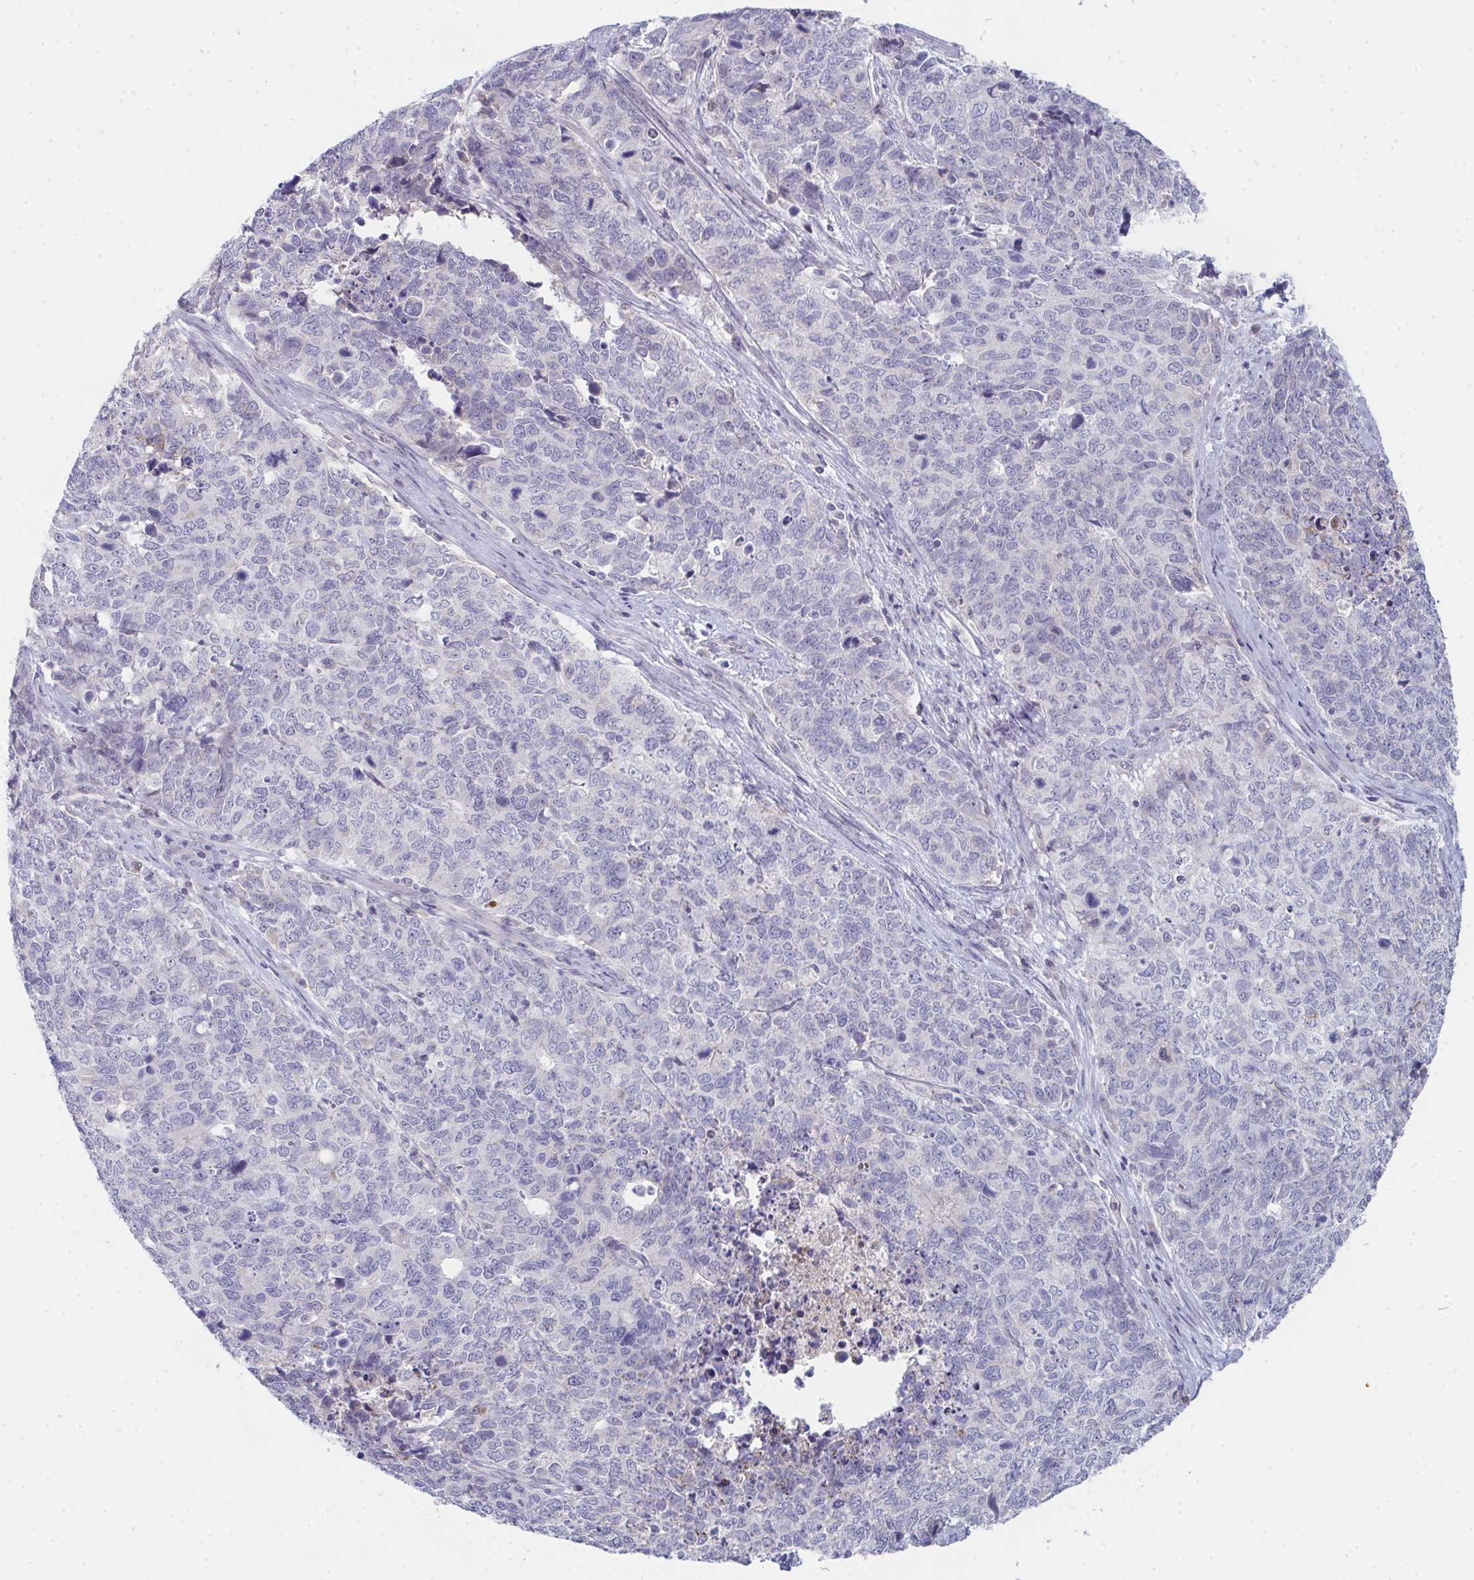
{"staining": {"intensity": "negative", "quantity": "none", "location": "none"}, "tissue": "cervical cancer", "cell_type": "Tumor cells", "image_type": "cancer", "snomed": [{"axis": "morphology", "description": "Adenocarcinoma, NOS"}, {"axis": "topography", "description": "Cervix"}], "caption": "Immunohistochemical staining of cervical adenocarcinoma reveals no significant expression in tumor cells.", "gene": "VWDE", "patient": {"sex": "female", "age": 63}}